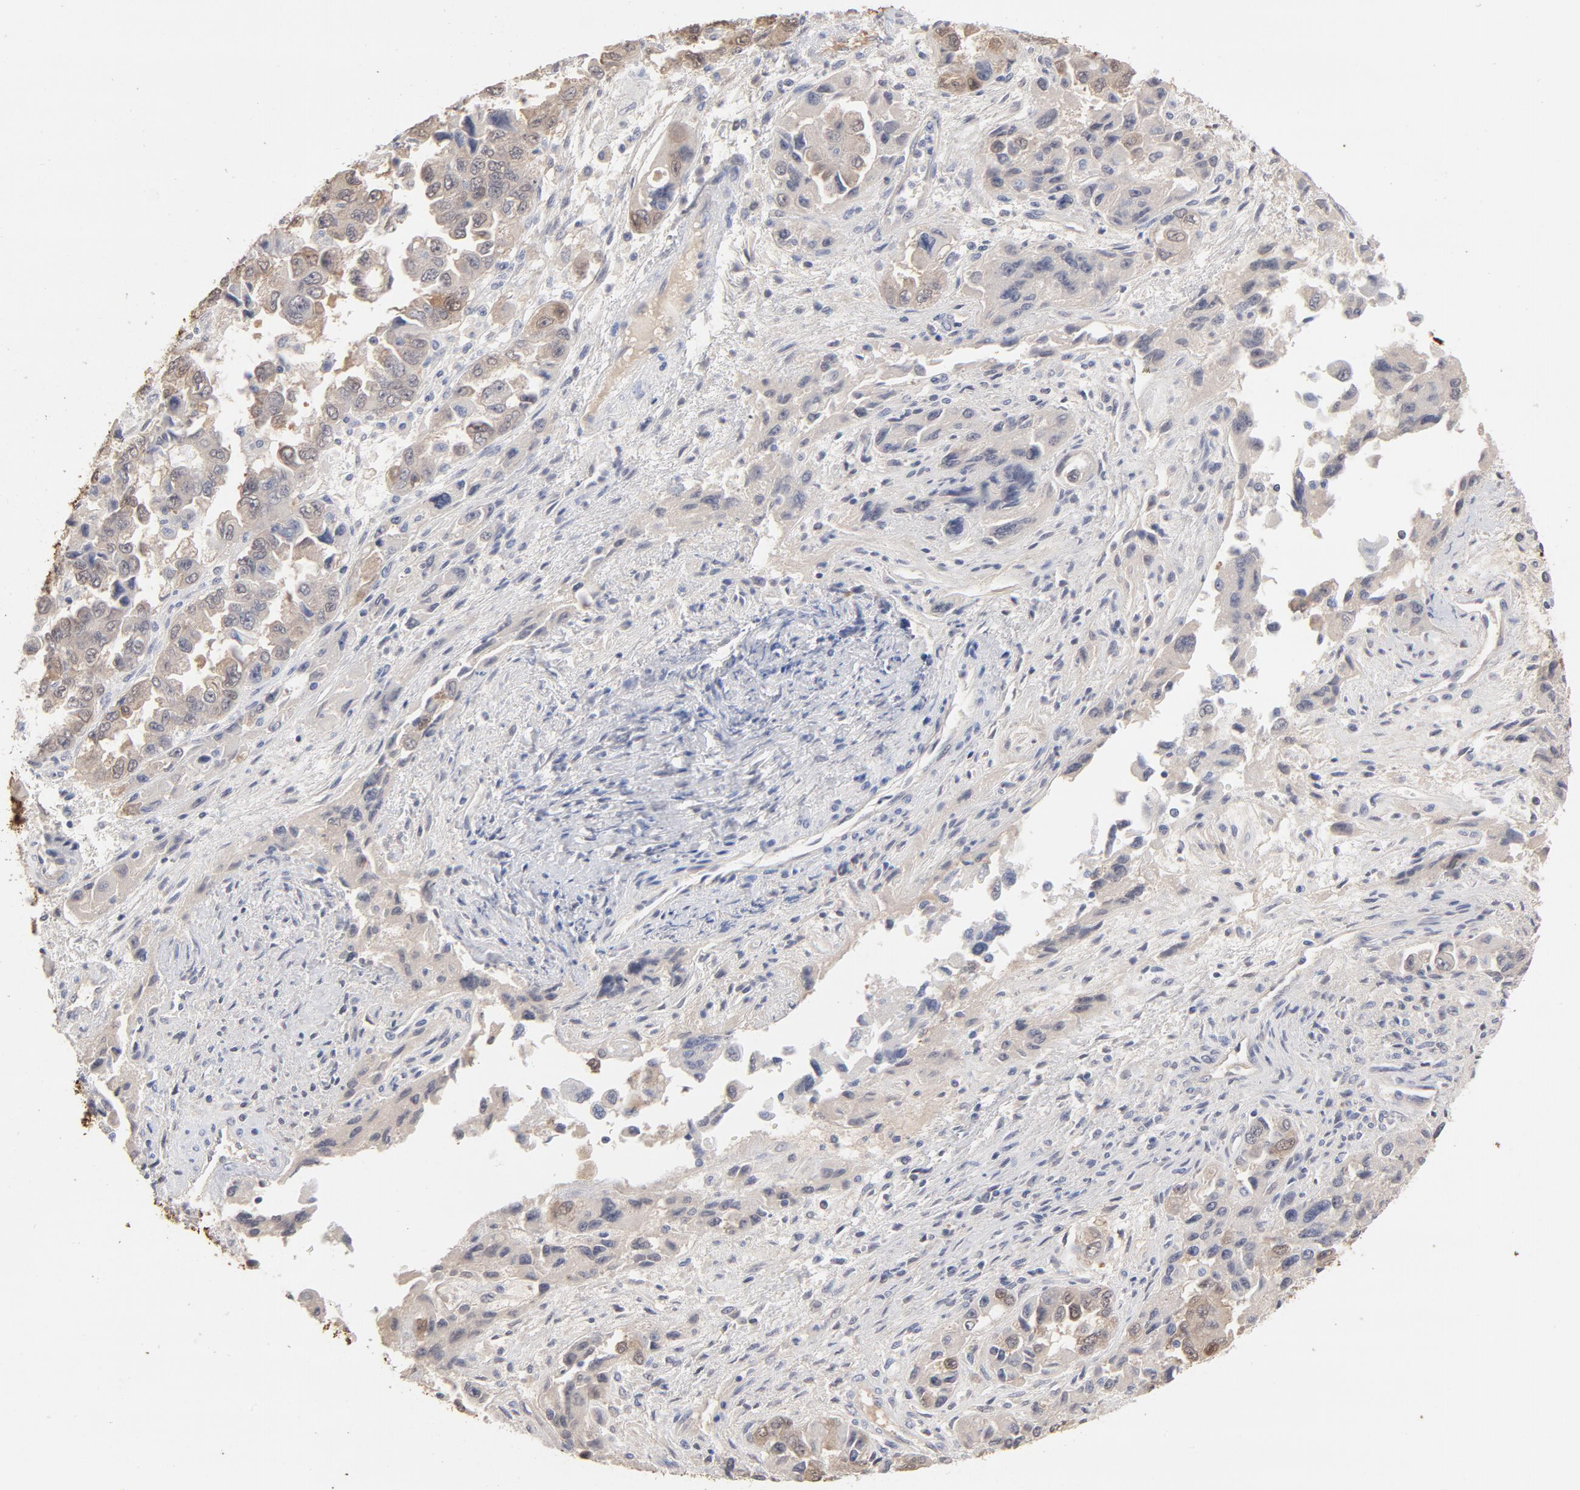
{"staining": {"intensity": "weak", "quantity": "25%-75%", "location": "cytoplasmic/membranous"}, "tissue": "ovarian cancer", "cell_type": "Tumor cells", "image_type": "cancer", "snomed": [{"axis": "morphology", "description": "Cystadenocarcinoma, serous, NOS"}, {"axis": "topography", "description": "Ovary"}], "caption": "Ovarian serous cystadenocarcinoma was stained to show a protein in brown. There is low levels of weak cytoplasmic/membranous expression in about 25%-75% of tumor cells. Nuclei are stained in blue.", "gene": "MIF", "patient": {"sex": "female", "age": 84}}